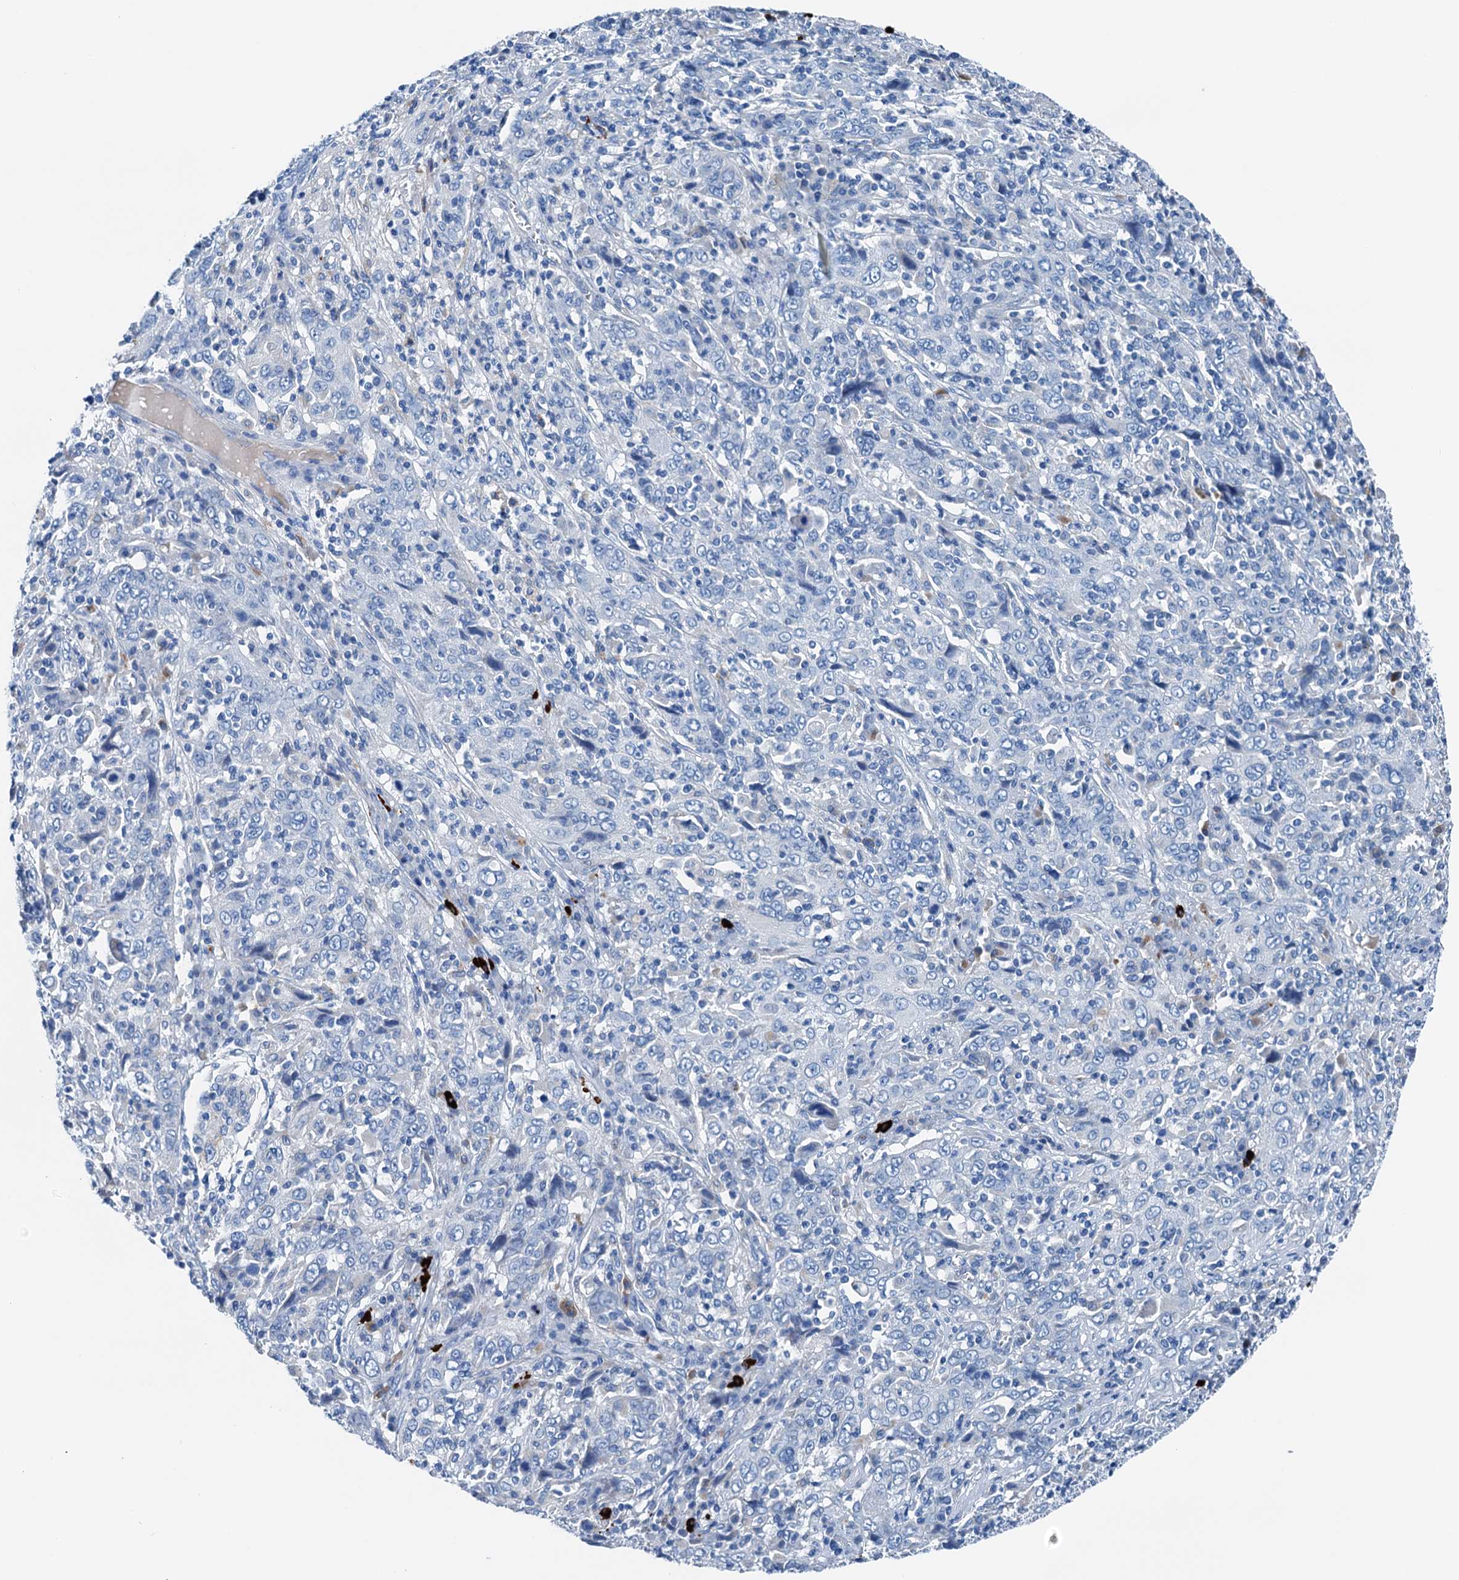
{"staining": {"intensity": "negative", "quantity": "none", "location": "none"}, "tissue": "cervical cancer", "cell_type": "Tumor cells", "image_type": "cancer", "snomed": [{"axis": "morphology", "description": "Squamous cell carcinoma, NOS"}, {"axis": "topography", "description": "Cervix"}], "caption": "Immunohistochemistry (IHC) histopathology image of human cervical cancer (squamous cell carcinoma) stained for a protein (brown), which displays no staining in tumor cells.", "gene": "C1QTNF4", "patient": {"sex": "female", "age": 46}}